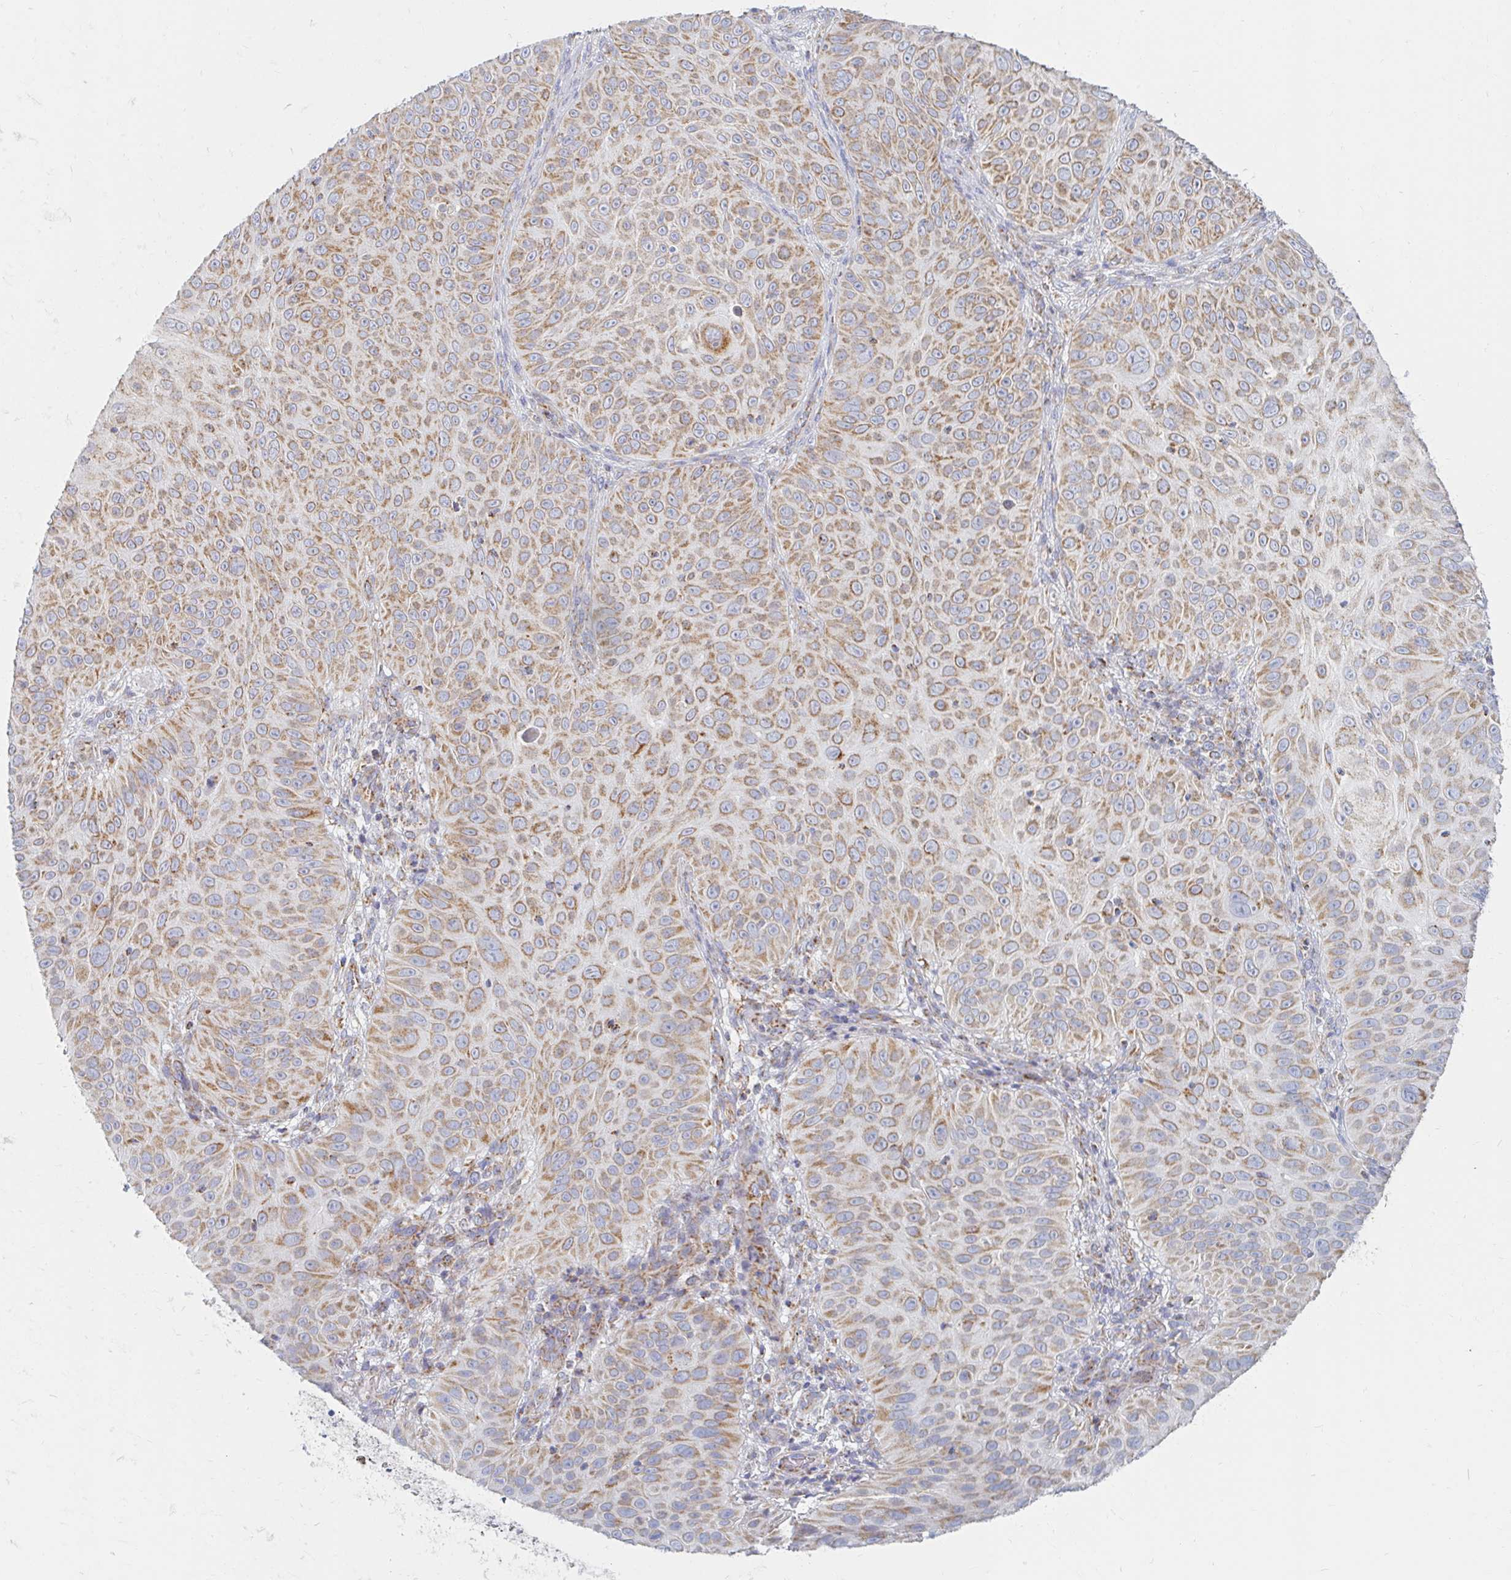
{"staining": {"intensity": "moderate", "quantity": ">75%", "location": "cytoplasmic/membranous"}, "tissue": "skin cancer", "cell_type": "Tumor cells", "image_type": "cancer", "snomed": [{"axis": "morphology", "description": "Squamous cell carcinoma, NOS"}, {"axis": "topography", "description": "Skin"}], "caption": "A micrograph of human skin cancer (squamous cell carcinoma) stained for a protein demonstrates moderate cytoplasmic/membranous brown staining in tumor cells. Immunohistochemistry stains the protein in brown and the nuclei are stained blue.", "gene": "MAVS", "patient": {"sex": "male", "age": 82}}